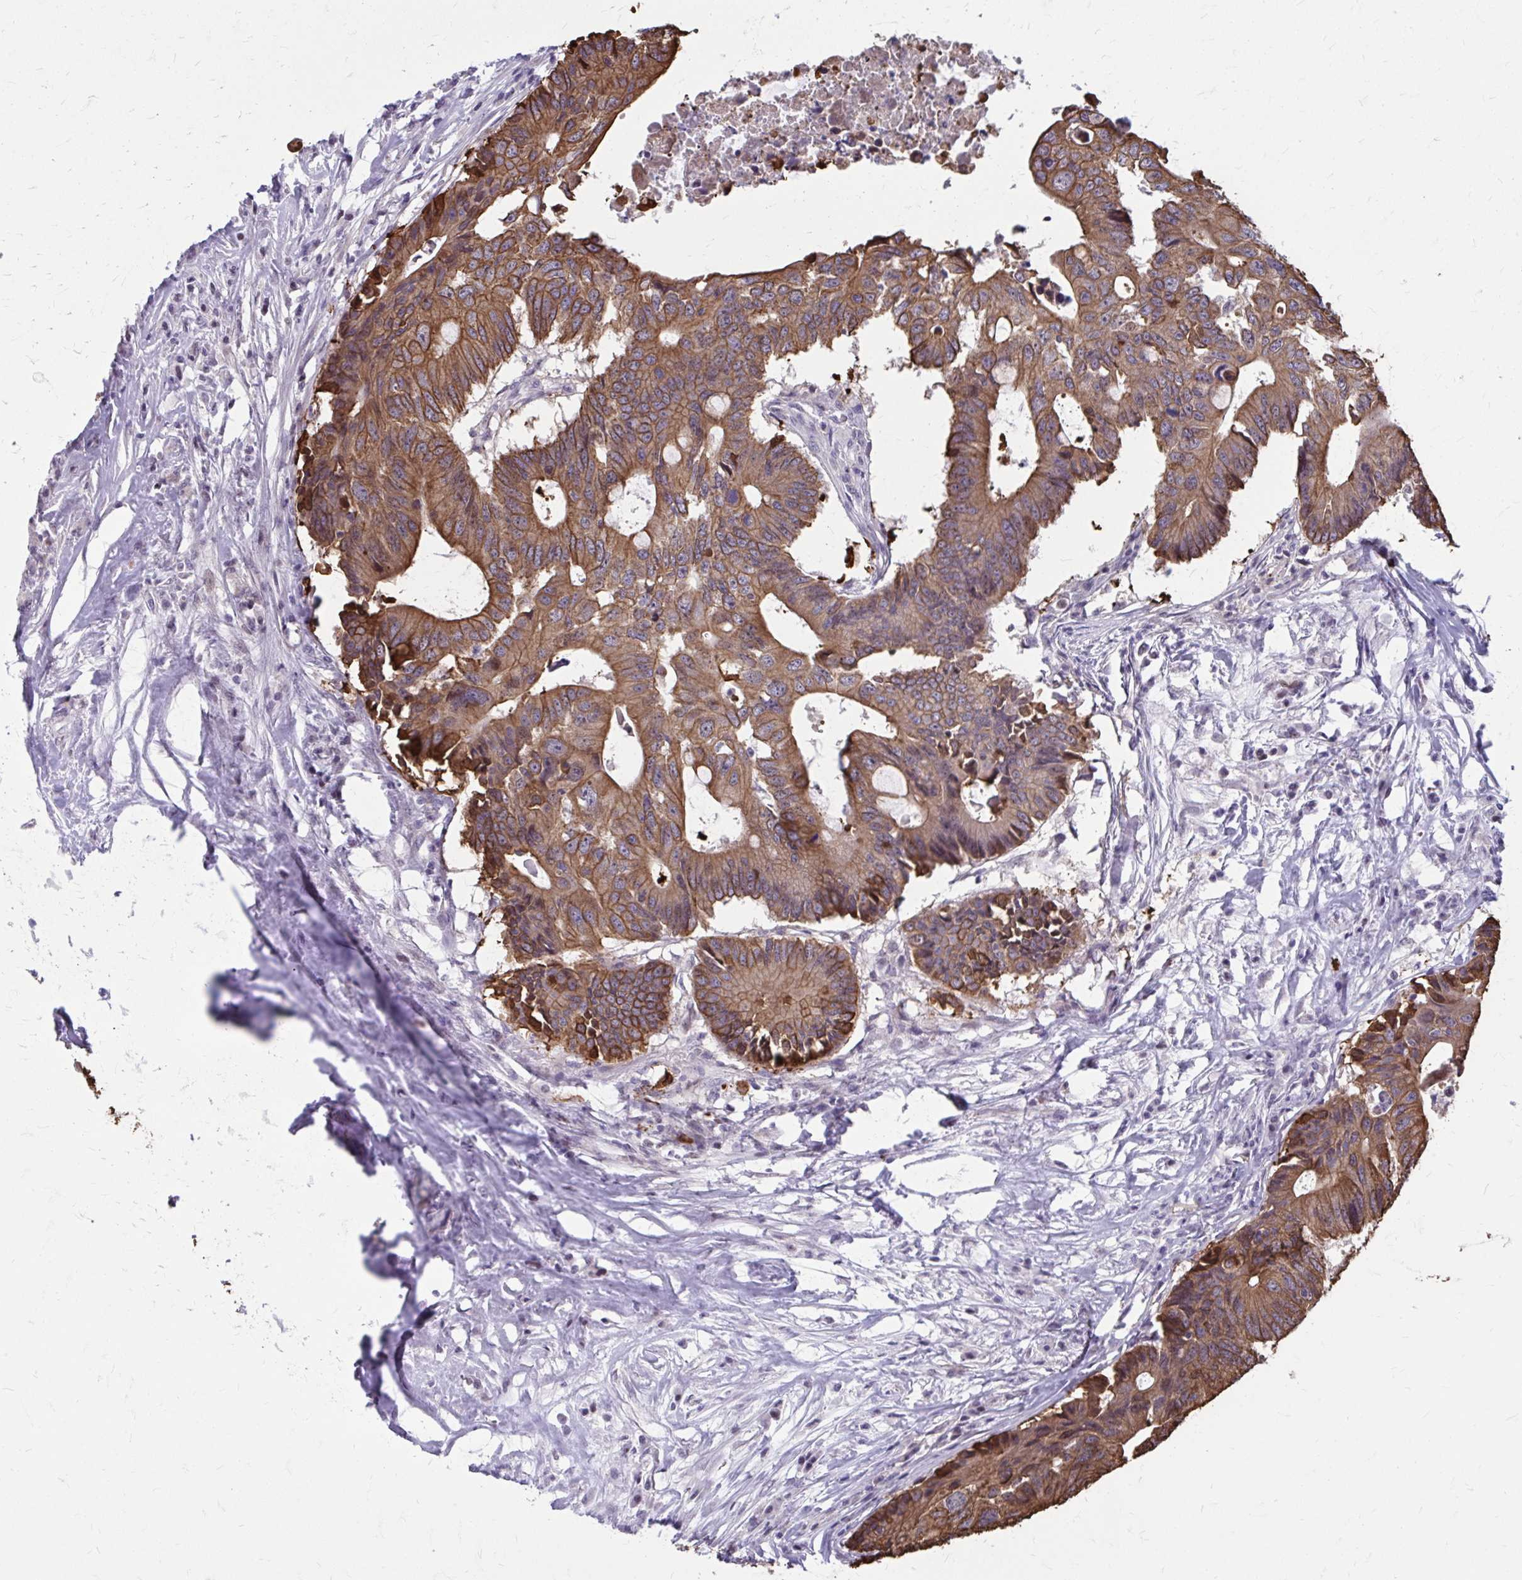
{"staining": {"intensity": "moderate", "quantity": ">75%", "location": "cytoplasmic/membranous"}, "tissue": "colorectal cancer", "cell_type": "Tumor cells", "image_type": "cancer", "snomed": [{"axis": "morphology", "description": "Adenocarcinoma, NOS"}, {"axis": "topography", "description": "Colon"}], "caption": "This micrograph displays colorectal cancer stained with IHC to label a protein in brown. The cytoplasmic/membranous of tumor cells show moderate positivity for the protein. Nuclei are counter-stained blue.", "gene": "ANKRD30B", "patient": {"sex": "male", "age": 71}}